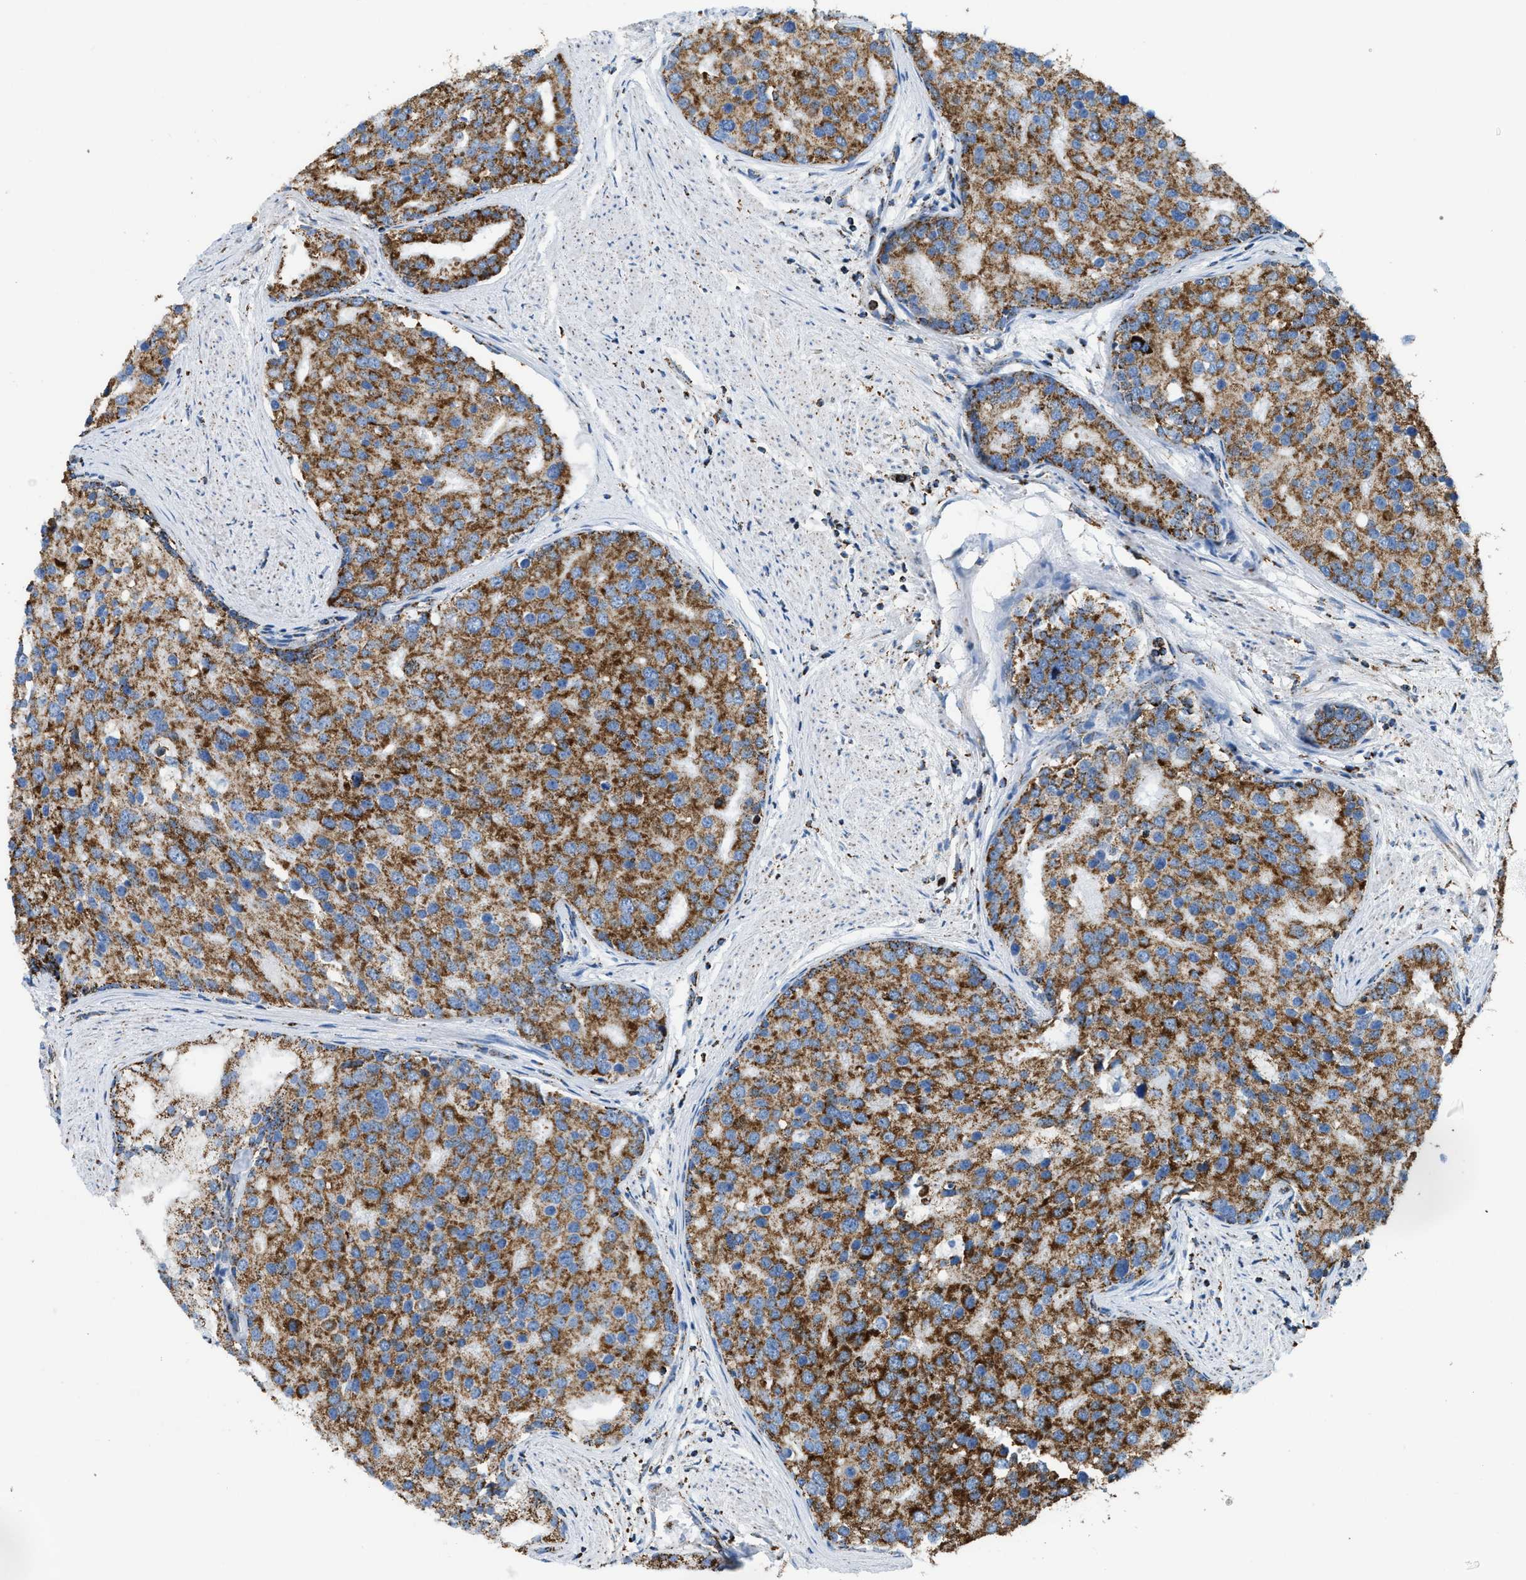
{"staining": {"intensity": "moderate", "quantity": ">75%", "location": "cytoplasmic/membranous"}, "tissue": "prostate cancer", "cell_type": "Tumor cells", "image_type": "cancer", "snomed": [{"axis": "morphology", "description": "Adenocarcinoma, High grade"}, {"axis": "topography", "description": "Prostate"}], "caption": "Immunohistochemistry (IHC) of human high-grade adenocarcinoma (prostate) demonstrates medium levels of moderate cytoplasmic/membranous positivity in approximately >75% of tumor cells.", "gene": "ETFB", "patient": {"sex": "male", "age": 50}}